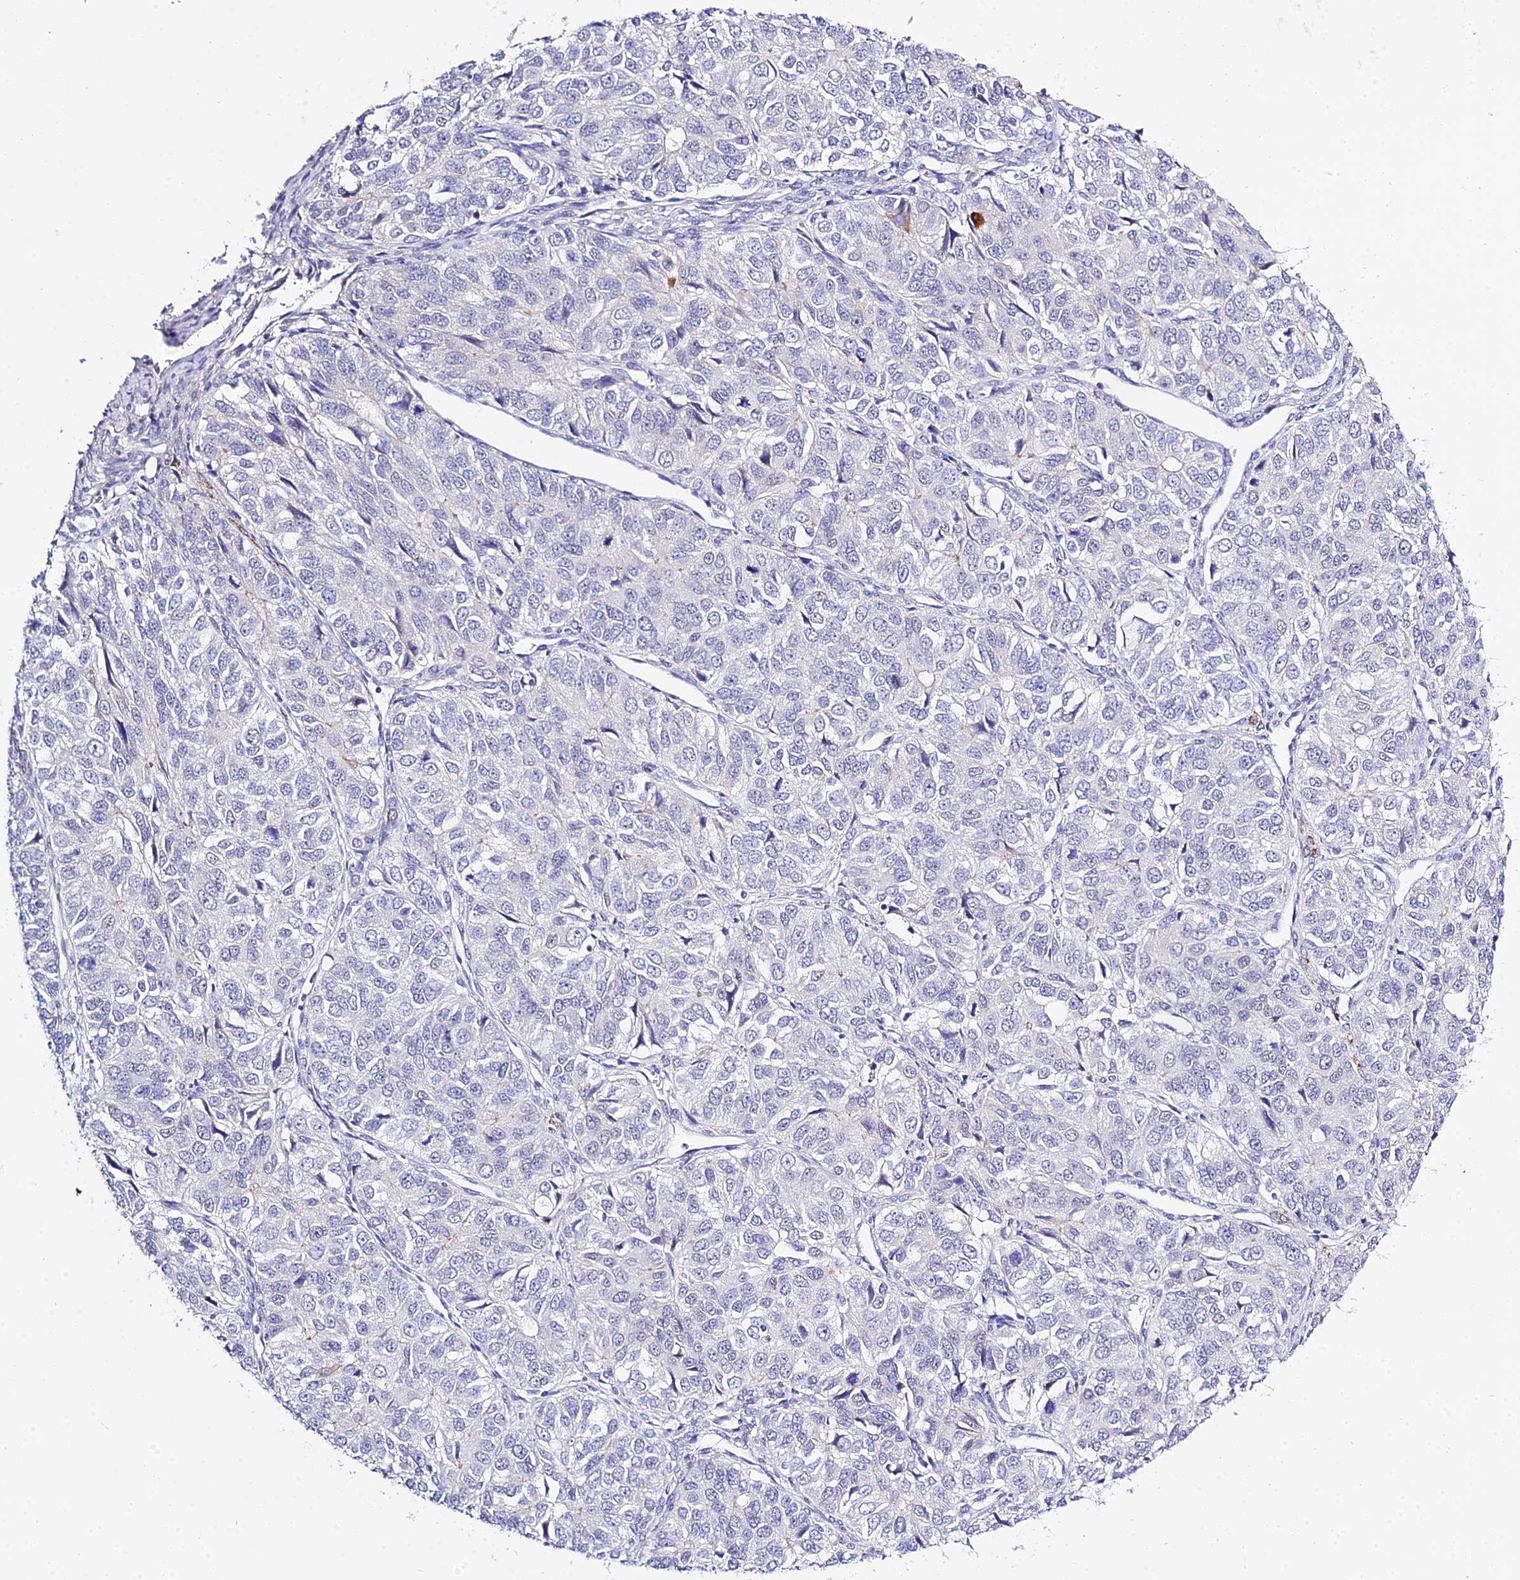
{"staining": {"intensity": "negative", "quantity": "none", "location": "none"}, "tissue": "ovarian cancer", "cell_type": "Tumor cells", "image_type": "cancer", "snomed": [{"axis": "morphology", "description": "Carcinoma, endometroid"}, {"axis": "topography", "description": "Ovary"}], "caption": "IHC photomicrograph of ovarian cancer stained for a protein (brown), which exhibits no expression in tumor cells.", "gene": "ZNF628", "patient": {"sex": "female", "age": 51}}